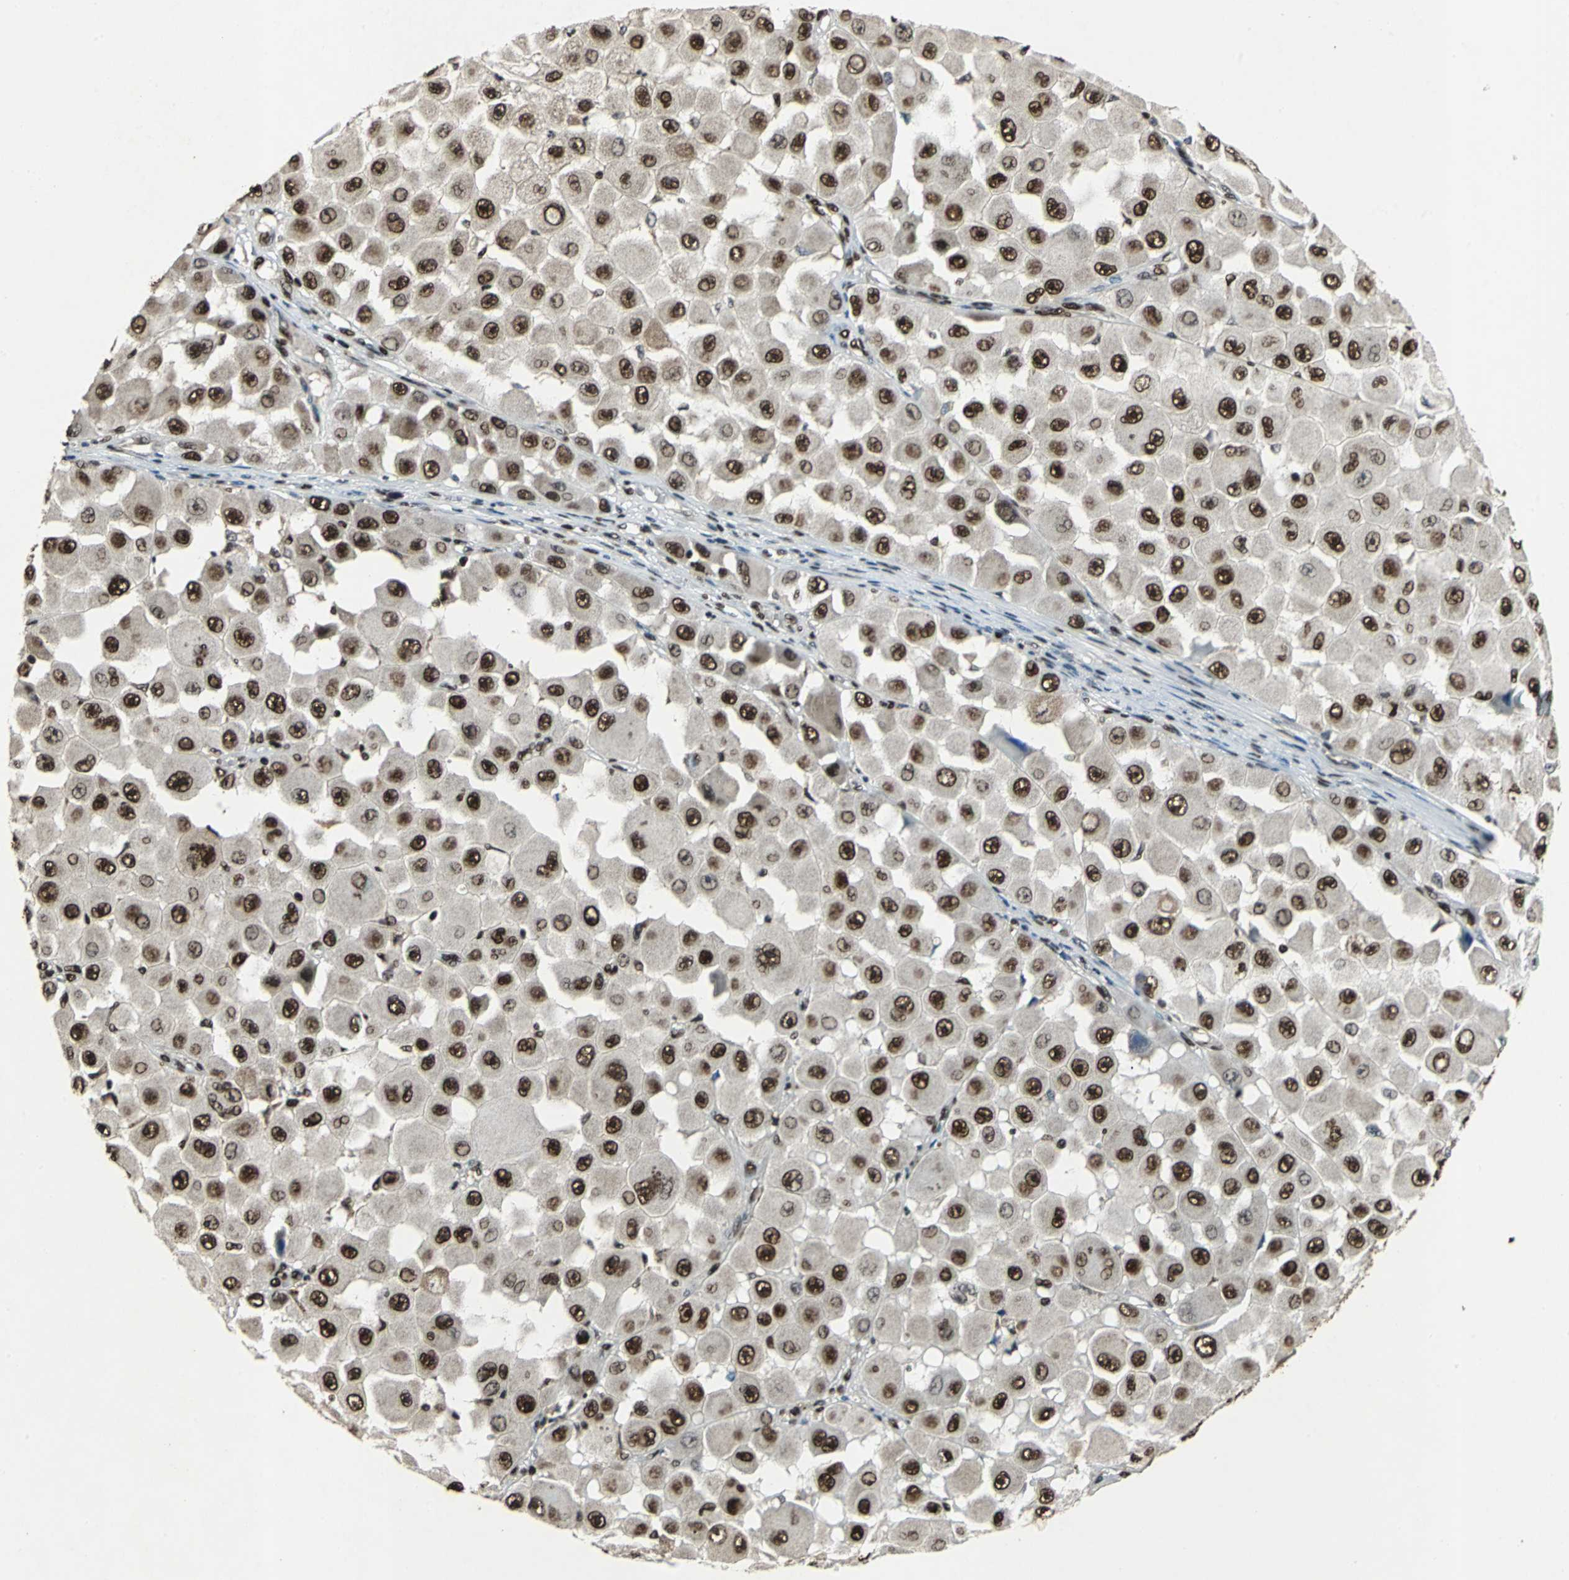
{"staining": {"intensity": "strong", "quantity": ">75%", "location": "nuclear"}, "tissue": "melanoma", "cell_type": "Tumor cells", "image_type": "cancer", "snomed": [{"axis": "morphology", "description": "Malignant melanoma, NOS"}, {"axis": "topography", "description": "Skin"}], "caption": "About >75% of tumor cells in malignant melanoma exhibit strong nuclear protein expression as visualized by brown immunohistochemical staining.", "gene": "MTA2", "patient": {"sex": "female", "age": 81}}